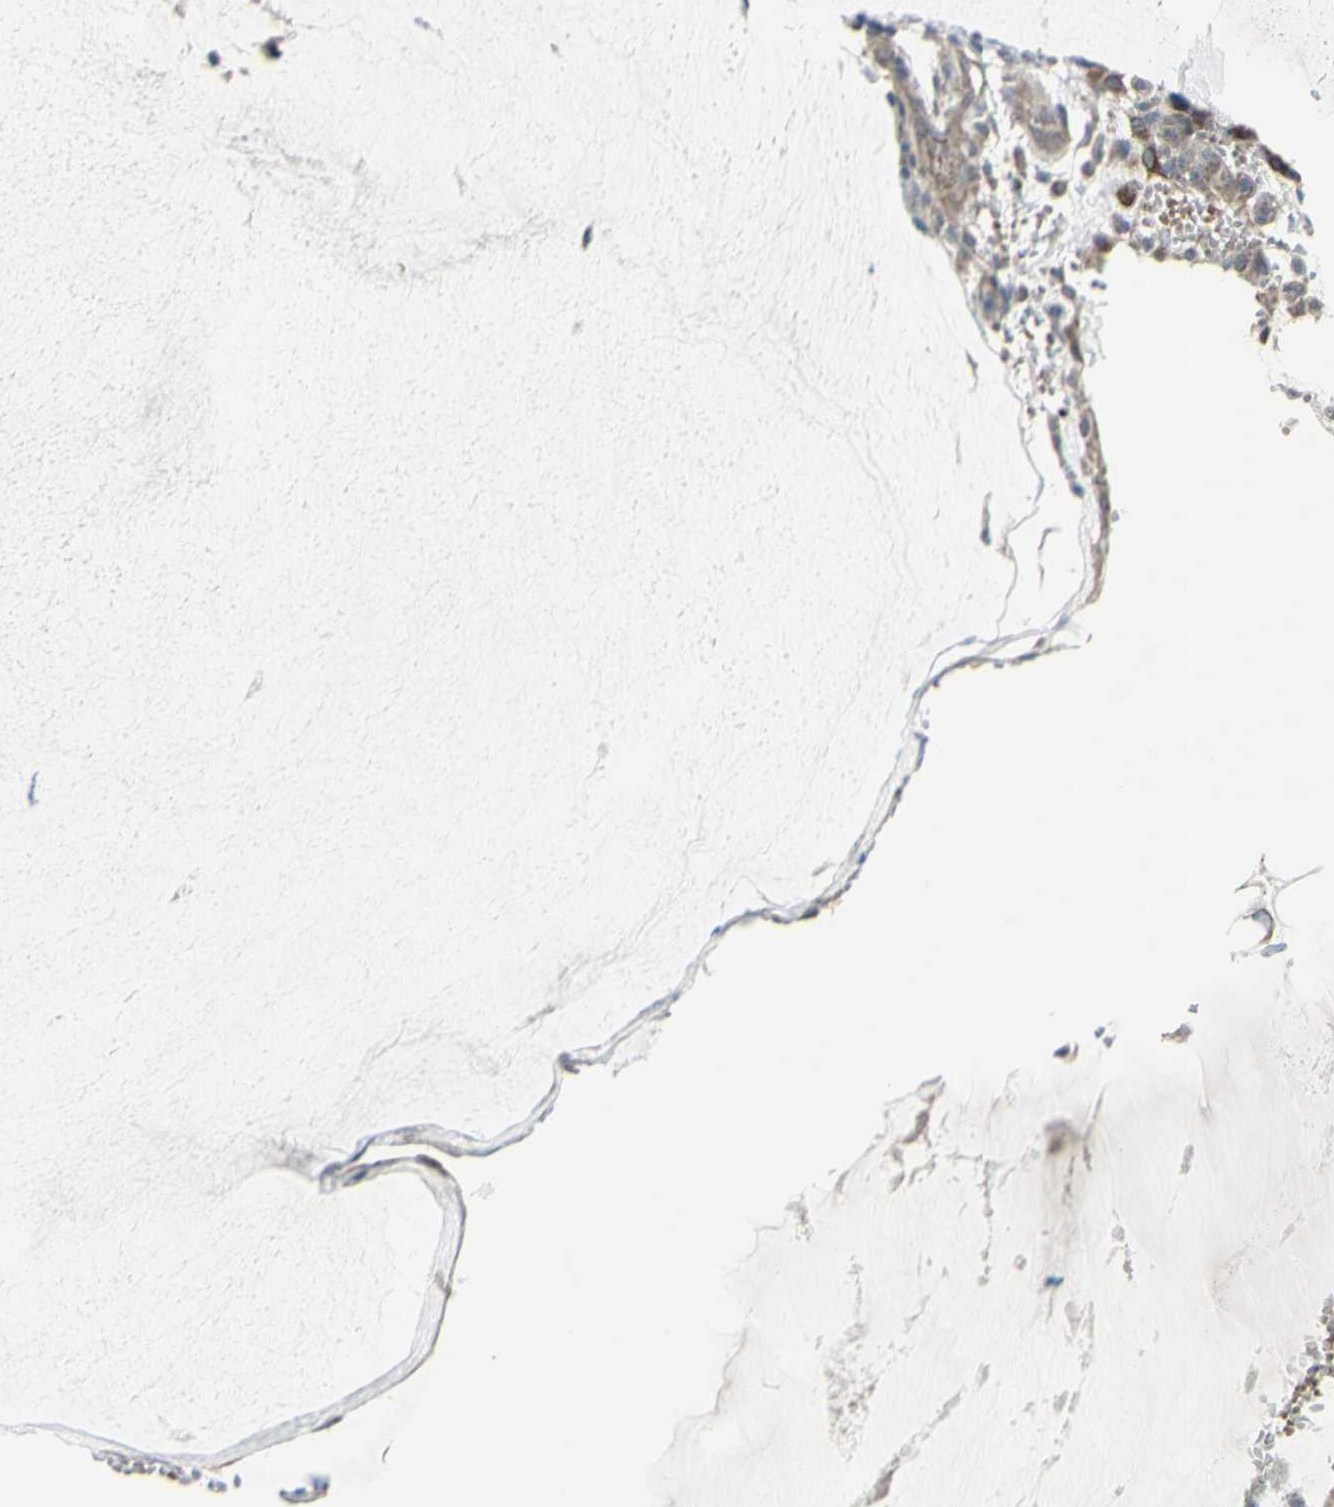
{"staining": {"intensity": "moderate", "quantity": ">75%", "location": "cytoplasmic/membranous"}, "tissue": "ovarian cancer", "cell_type": "Tumor cells", "image_type": "cancer", "snomed": [{"axis": "morphology", "description": "Cystadenocarcinoma, mucinous, NOS"}, {"axis": "topography", "description": "Ovary"}], "caption": "Ovarian cancer was stained to show a protein in brown. There is medium levels of moderate cytoplasmic/membranous positivity in about >75% of tumor cells.", "gene": "GRAMD1B", "patient": {"sex": "female", "age": 39}}